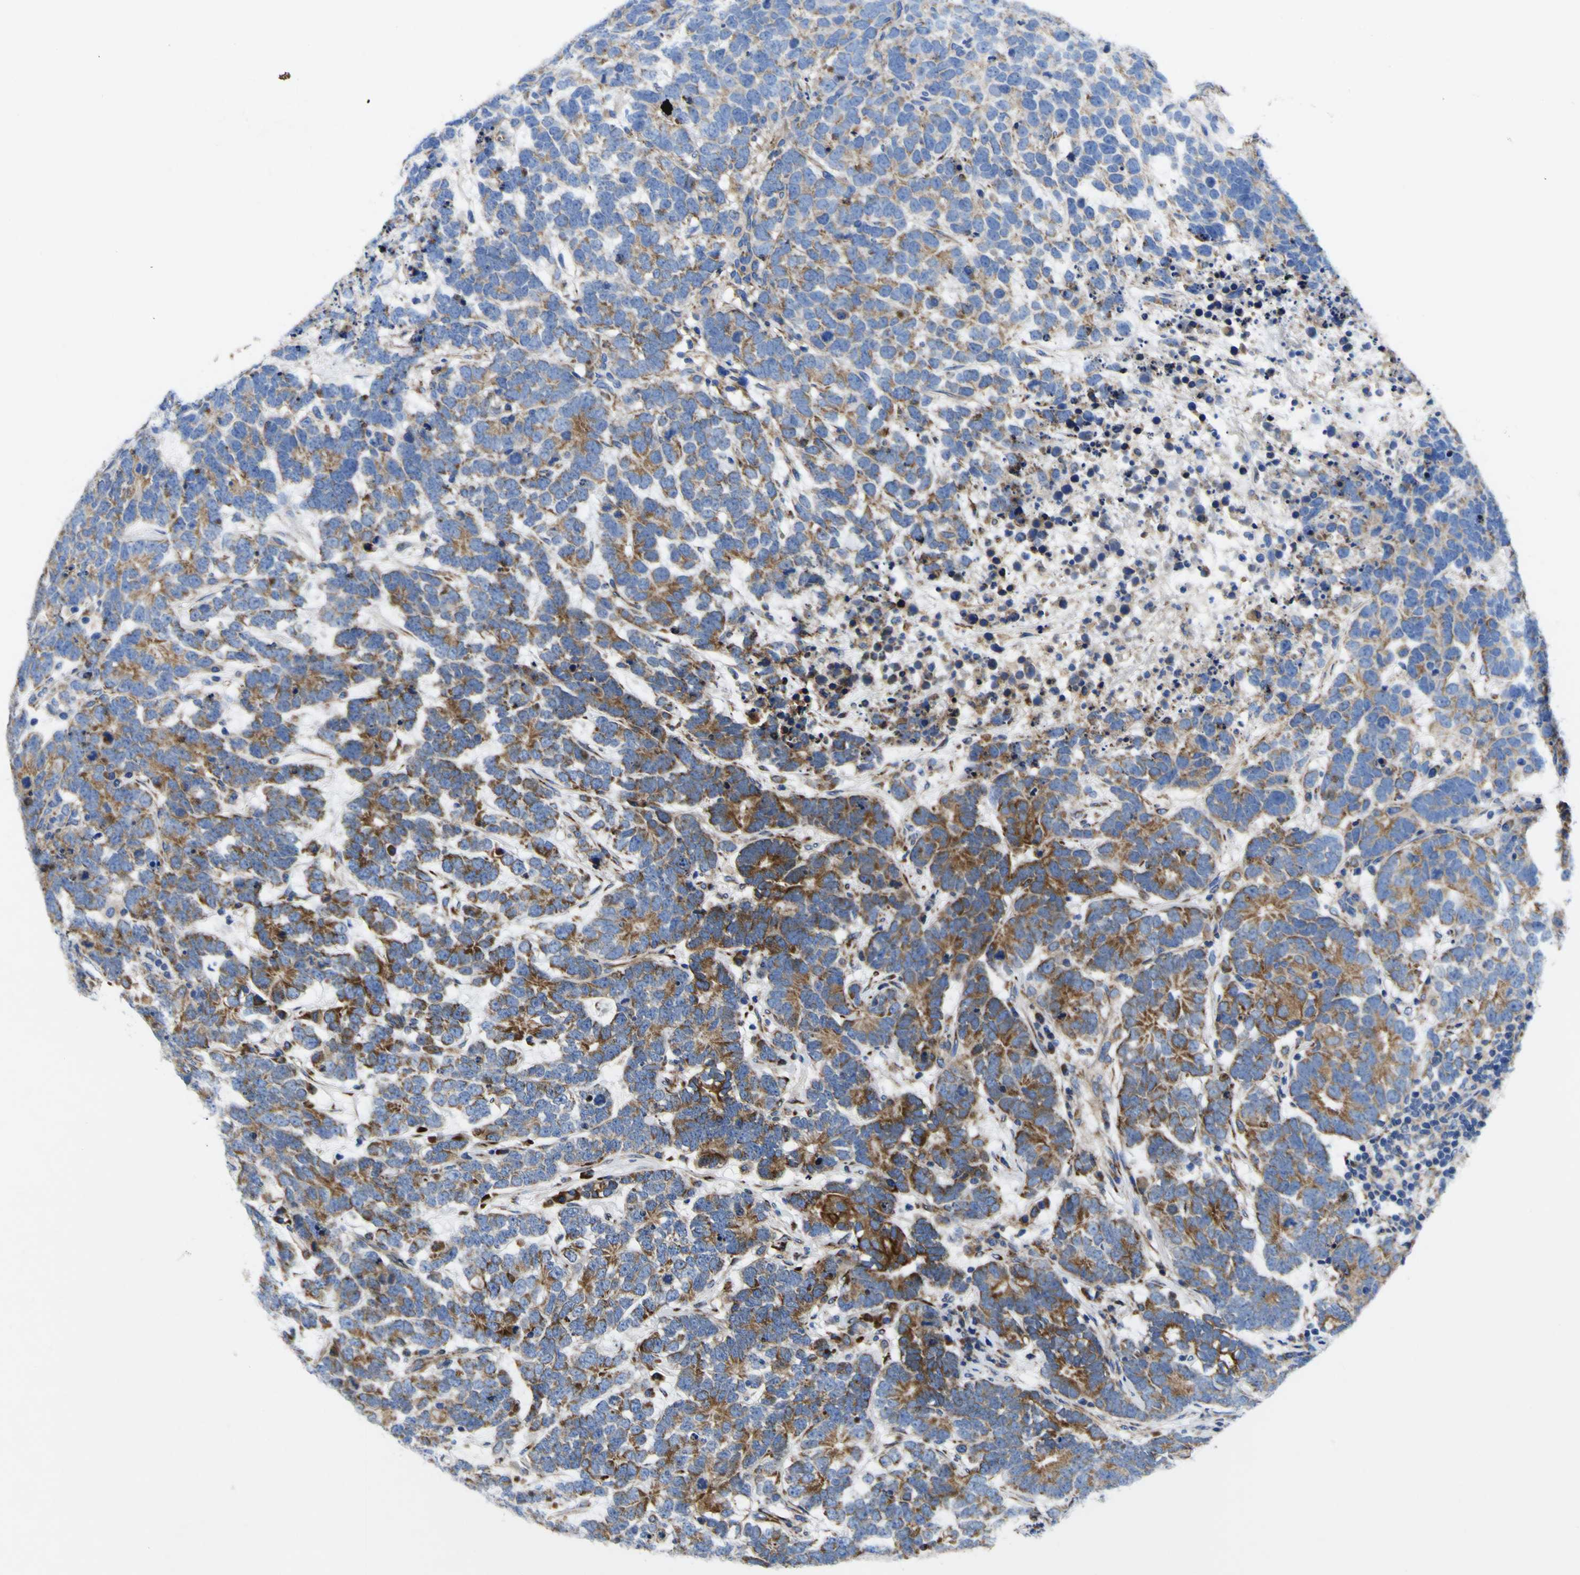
{"staining": {"intensity": "moderate", "quantity": "25%-75%", "location": "cytoplasmic/membranous"}, "tissue": "testis cancer", "cell_type": "Tumor cells", "image_type": "cancer", "snomed": [{"axis": "morphology", "description": "Carcinoma, Embryonal, NOS"}, {"axis": "topography", "description": "Testis"}], "caption": "Immunohistochemical staining of testis cancer reveals moderate cytoplasmic/membranous protein staining in approximately 25%-75% of tumor cells.", "gene": "SCD", "patient": {"sex": "male", "age": 26}}